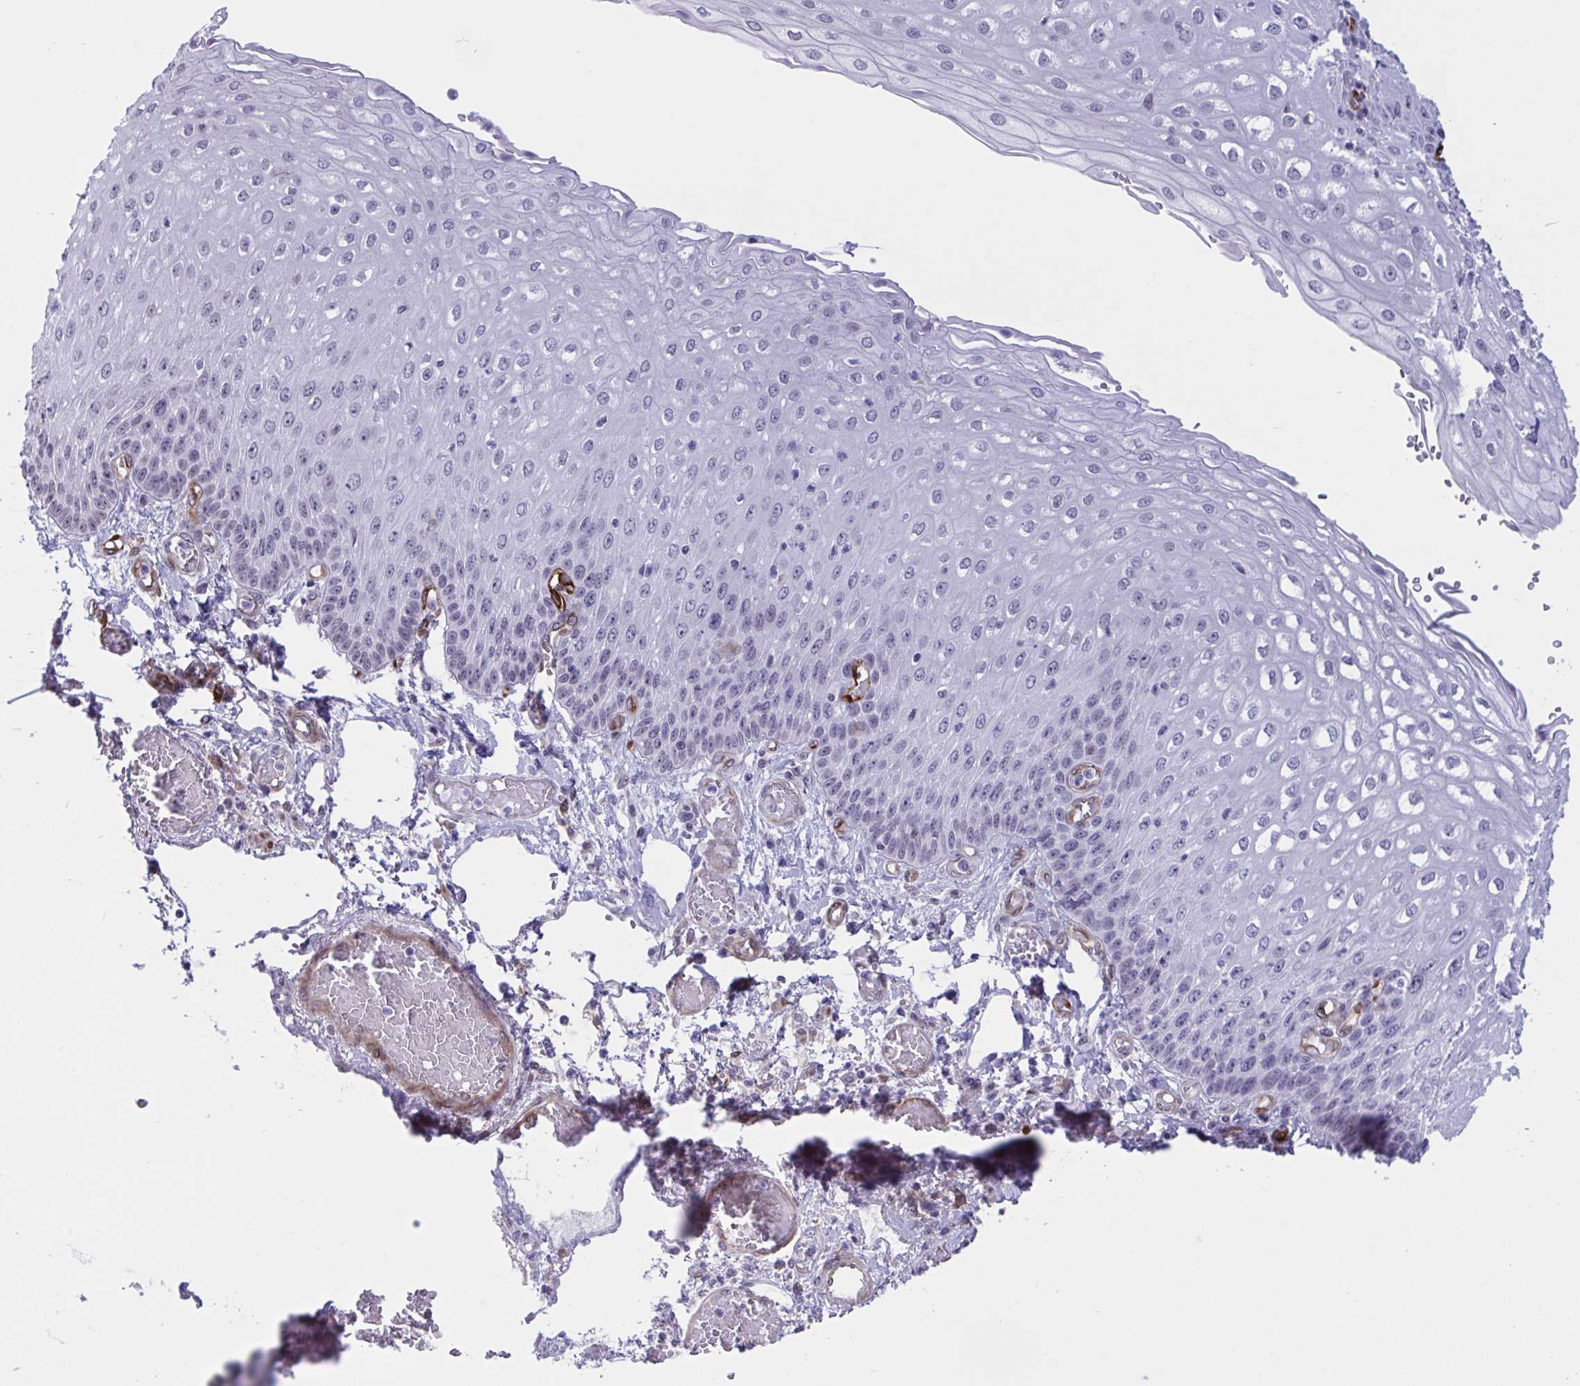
{"staining": {"intensity": "negative", "quantity": "none", "location": "none"}, "tissue": "esophagus", "cell_type": "Squamous epithelial cells", "image_type": "normal", "snomed": [{"axis": "morphology", "description": "Normal tissue, NOS"}, {"axis": "morphology", "description": "Adenocarcinoma, NOS"}, {"axis": "topography", "description": "Esophagus"}], "caption": "The image reveals no significant positivity in squamous epithelial cells of esophagus.", "gene": "EML1", "patient": {"sex": "male", "age": 81}}